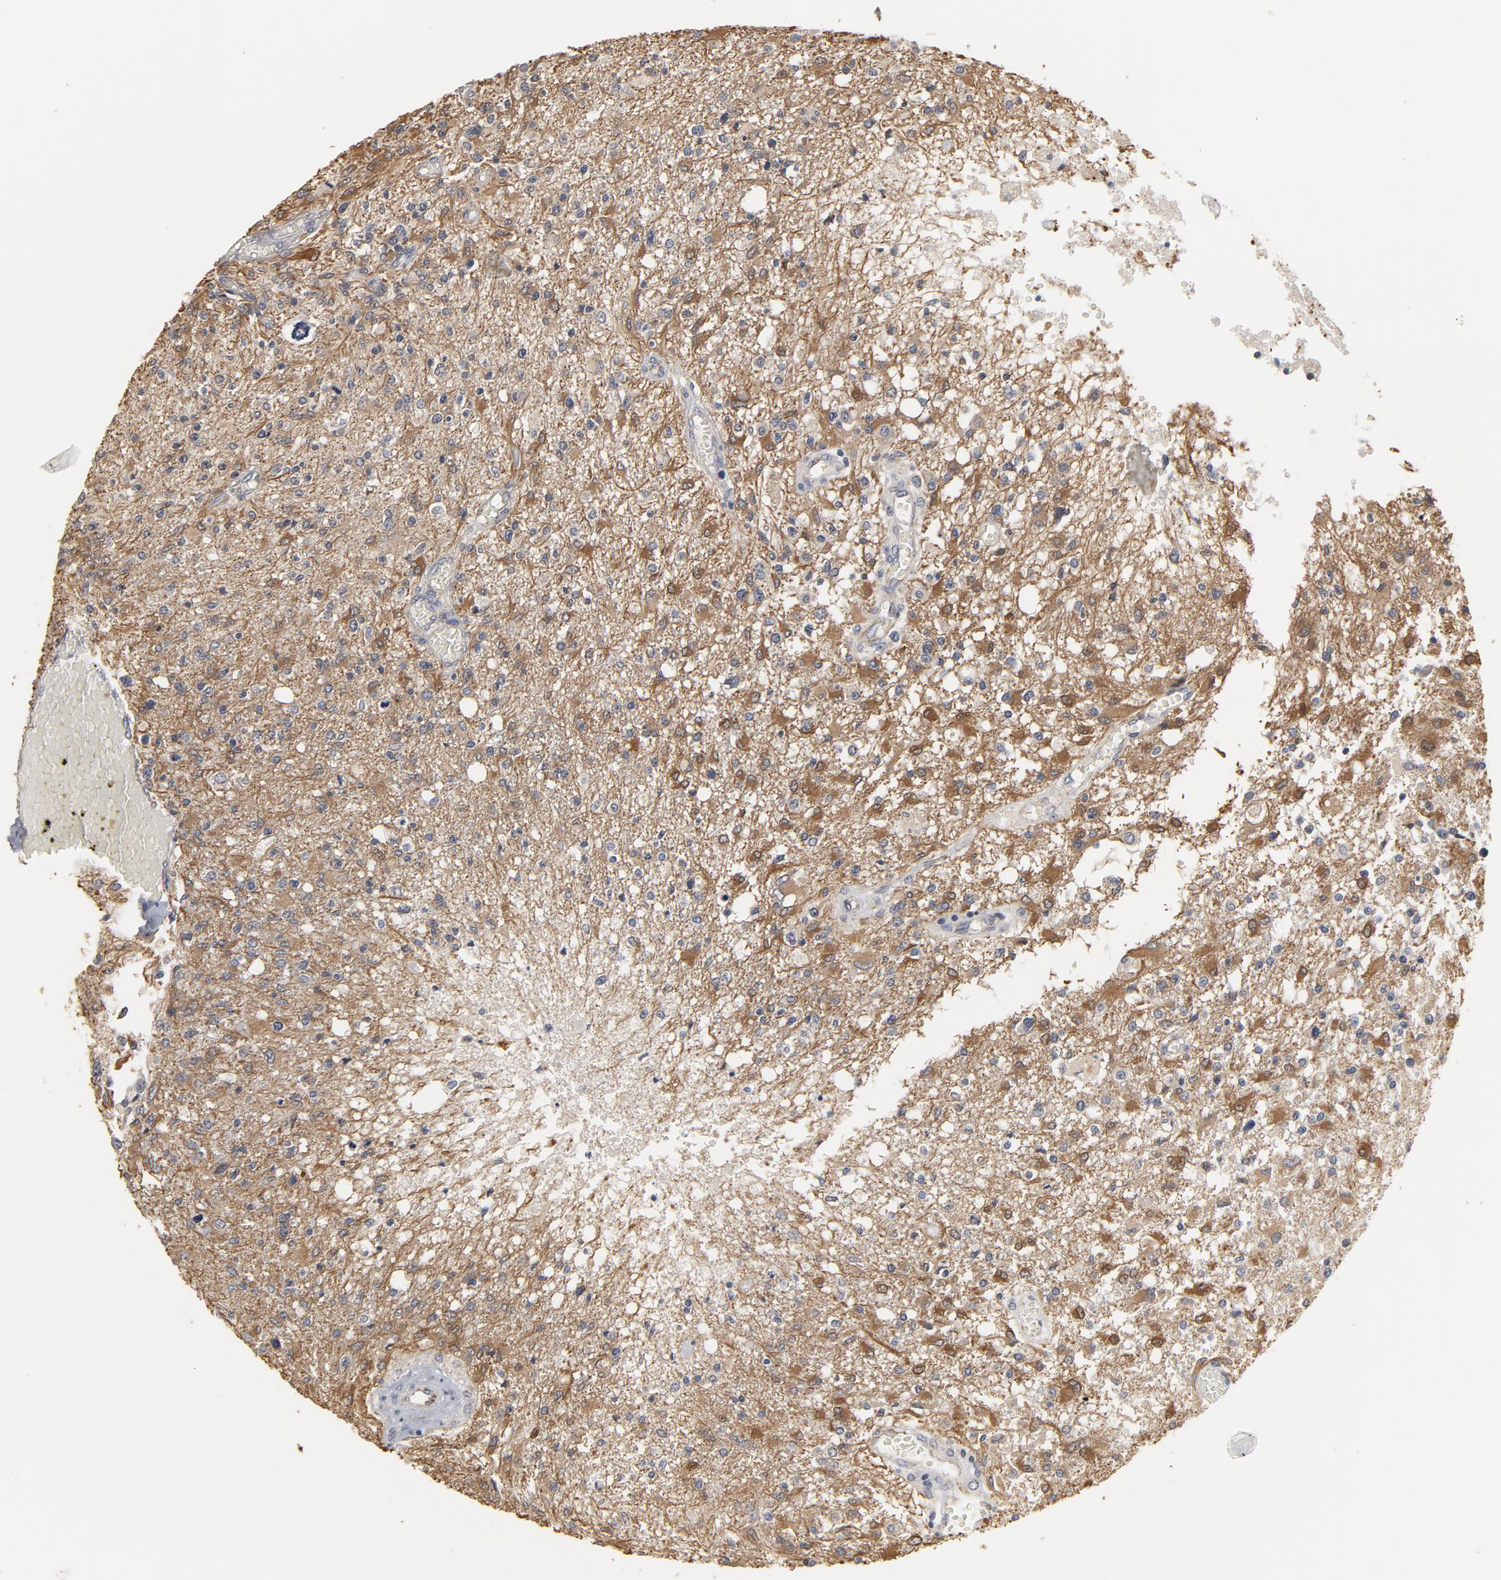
{"staining": {"intensity": "moderate", "quantity": "<25%", "location": "cytoplasmic/membranous"}, "tissue": "glioma", "cell_type": "Tumor cells", "image_type": "cancer", "snomed": [{"axis": "morphology", "description": "Glioma, malignant, High grade"}, {"axis": "topography", "description": "Cerebral cortex"}], "caption": "An image showing moderate cytoplasmic/membranous positivity in about <25% of tumor cells in glioma, as visualized by brown immunohistochemical staining.", "gene": "PPP1R1B", "patient": {"sex": "male", "age": 76}}